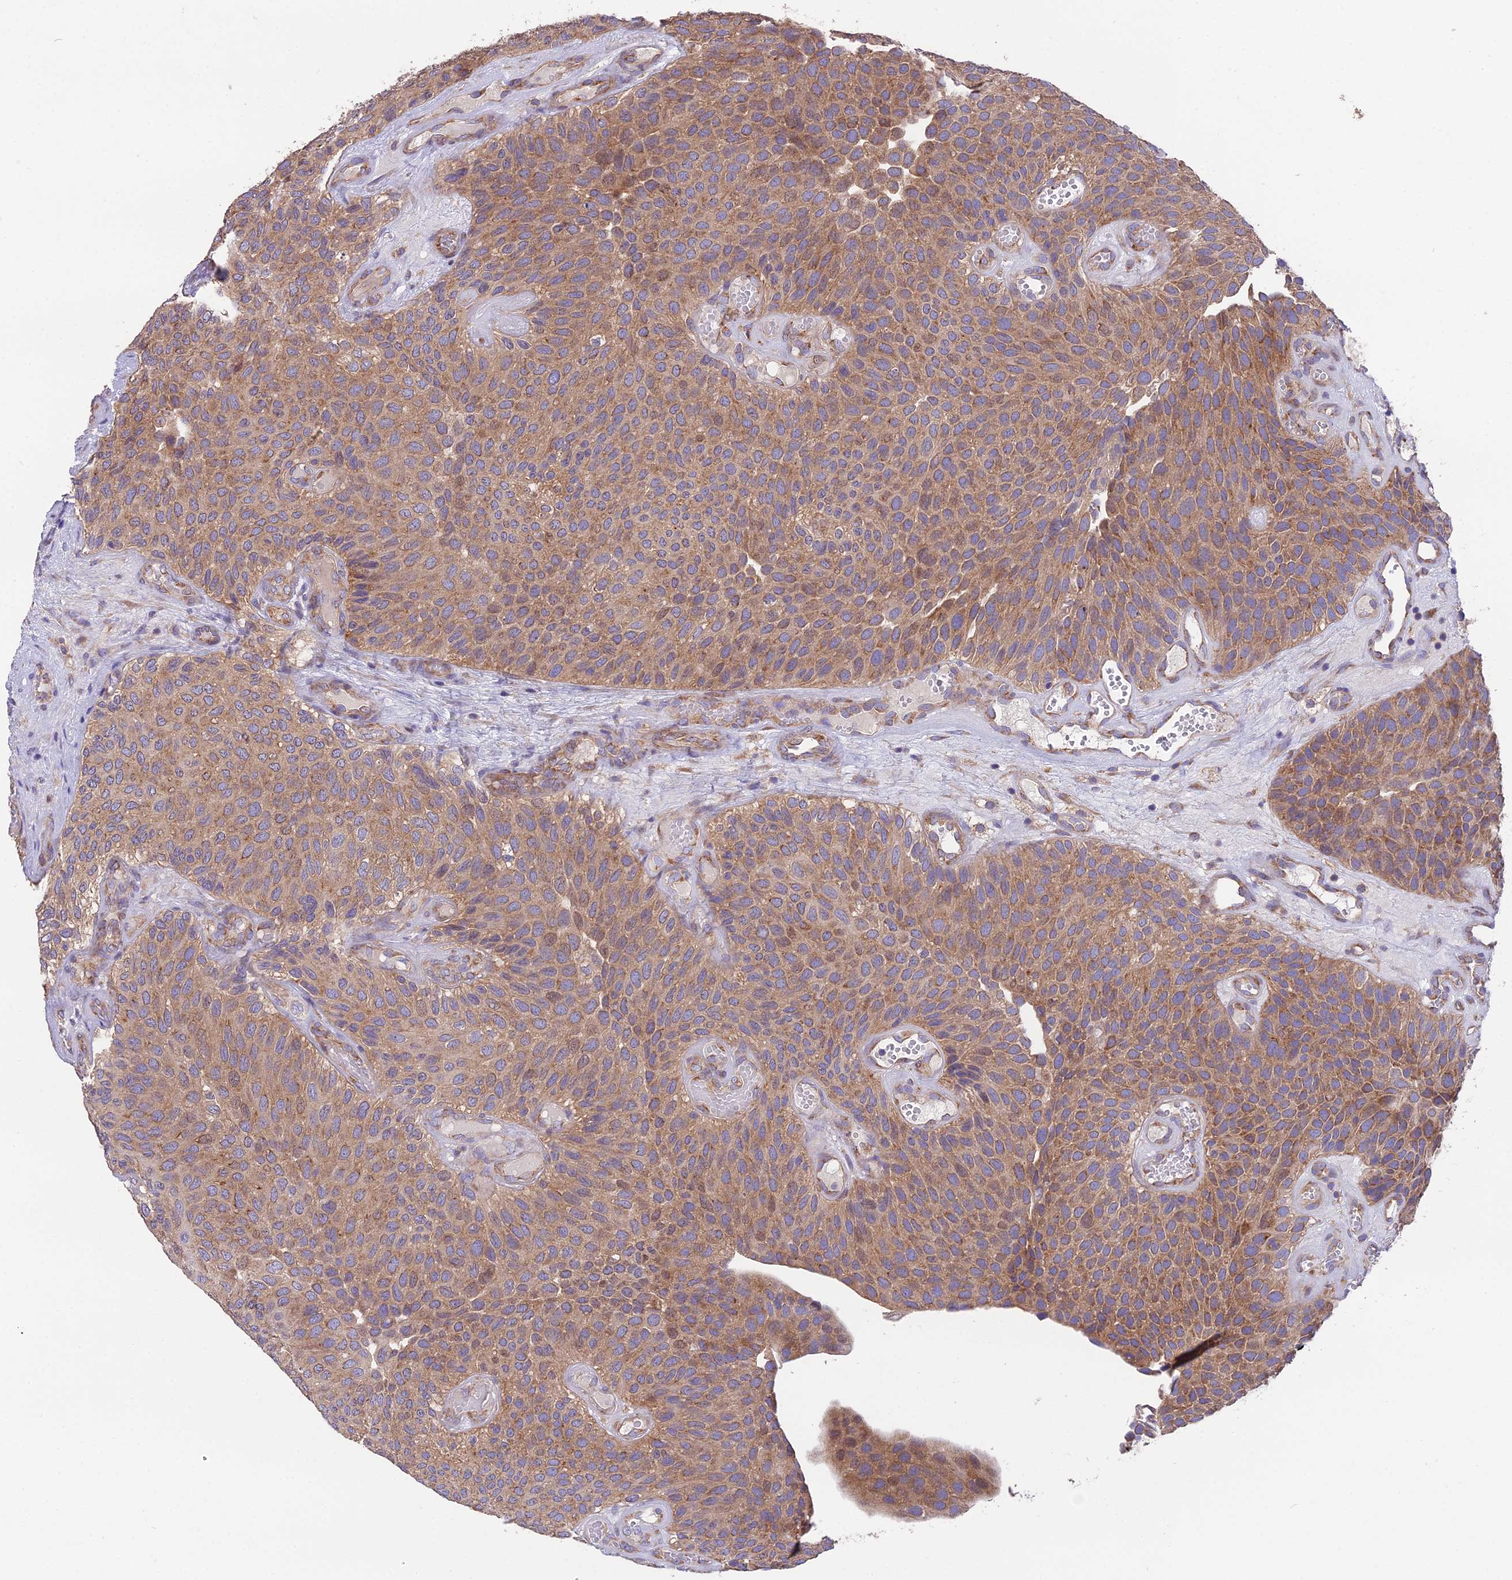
{"staining": {"intensity": "moderate", "quantity": ">75%", "location": "cytoplasmic/membranous"}, "tissue": "urothelial cancer", "cell_type": "Tumor cells", "image_type": "cancer", "snomed": [{"axis": "morphology", "description": "Urothelial carcinoma, Low grade"}, {"axis": "topography", "description": "Urinary bladder"}], "caption": "Protein expression analysis of human urothelial carcinoma (low-grade) reveals moderate cytoplasmic/membranous staining in about >75% of tumor cells.", "gene": "BLOC1S4", "patient": {"sex": "male", "age": 89}}